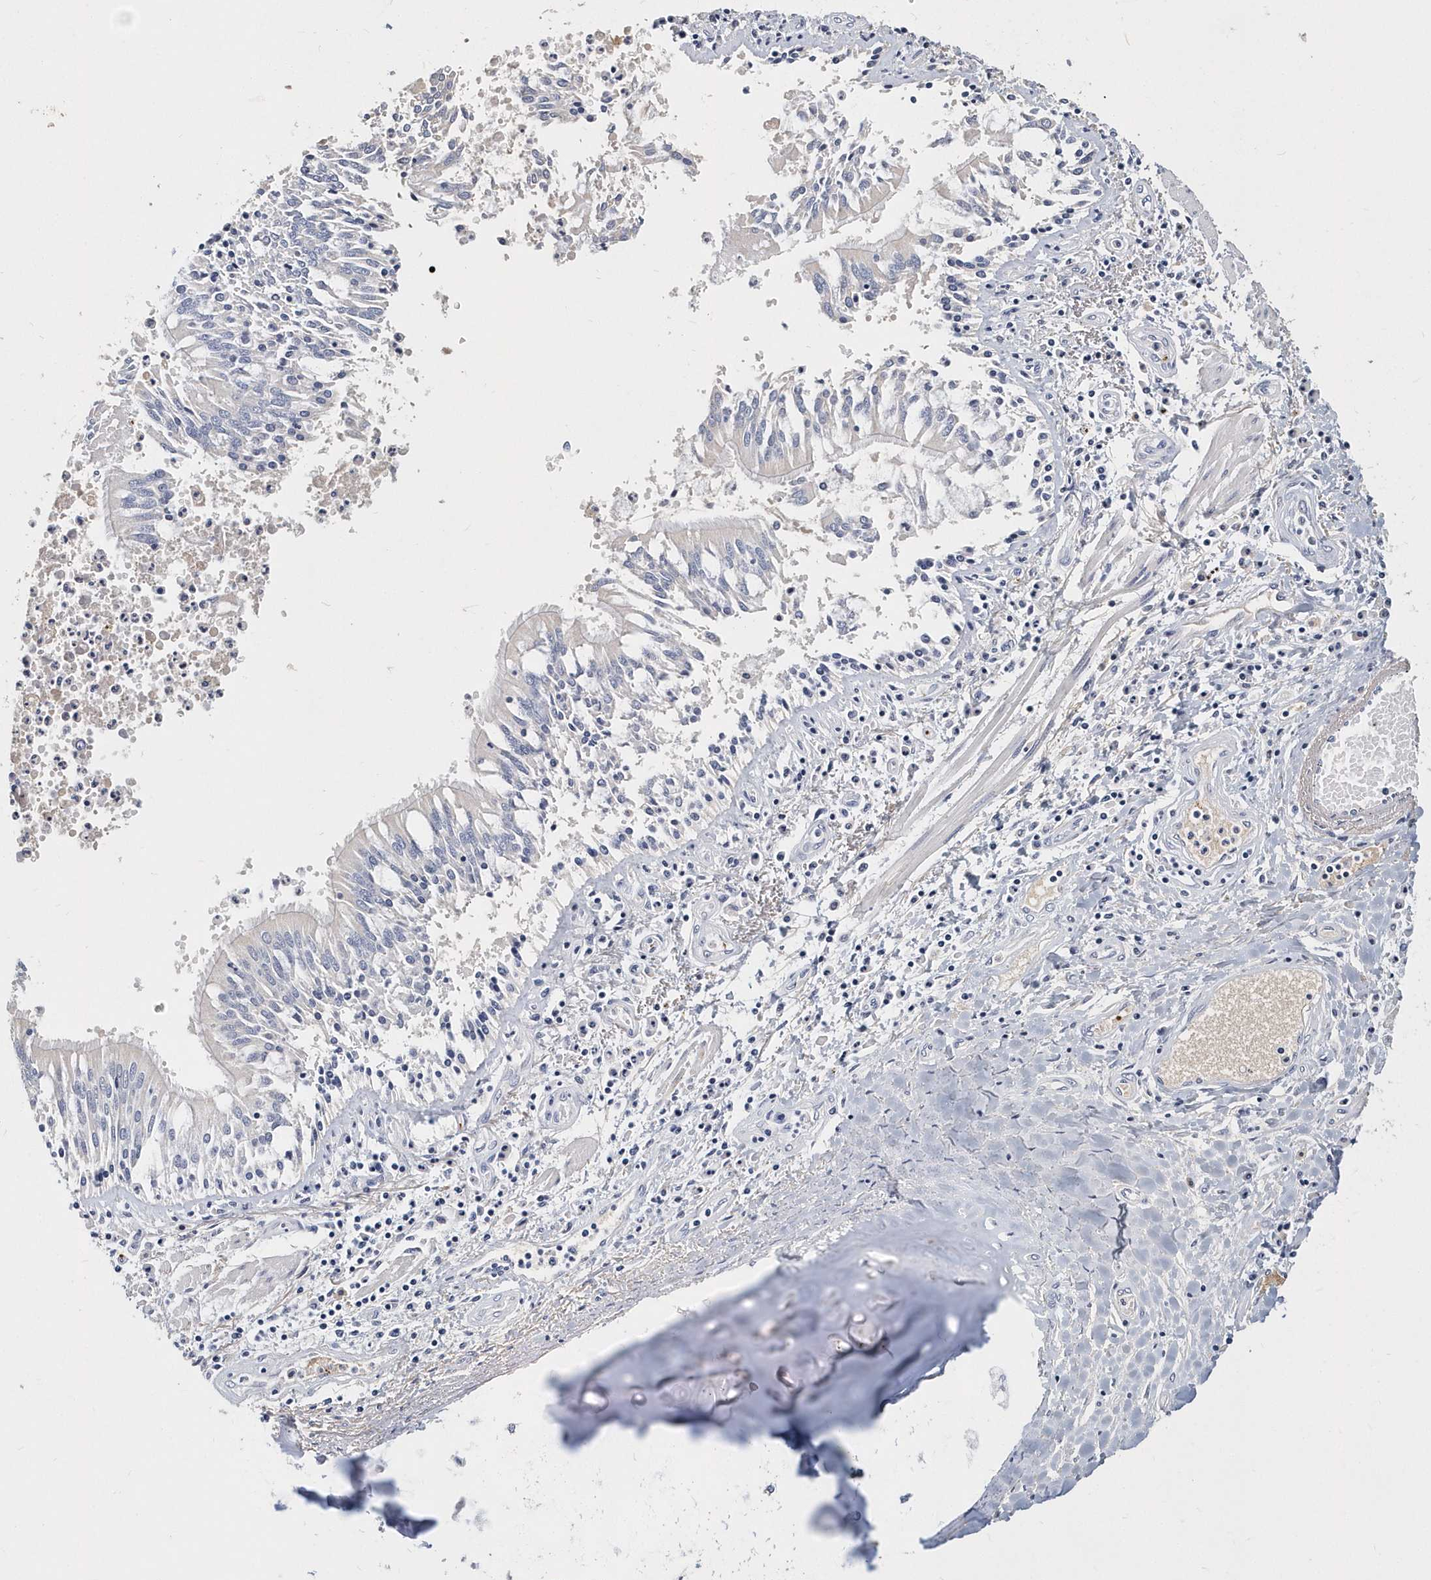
{"staining": {"intensity": "weak", "quantity": "<25%", "location": "cytoplasmic/membranous"}, "tissue": "adipose tissue", "cell_type": "Adipocytes", "image_type": "normal", "snomed": [{"axis": "morphology", "description": "Normal tissue, NOS"}, {"axis": "topography", "description": "Cartilage tissue"}, {"axis": "topography", "description": "Bronchus"}, {"axis": "topography", "description": "Lung"}, {"axis": "topography", "description": "Peripheral nerve tissue"}], "caption": "Immunohistochemistry photomicrograph of benign adipose tissue stained for a protein (brown), which reveals no staining in adipocytes.", "gene": "ITGA2B", "patient": {"sex": "female", "age": 49}}